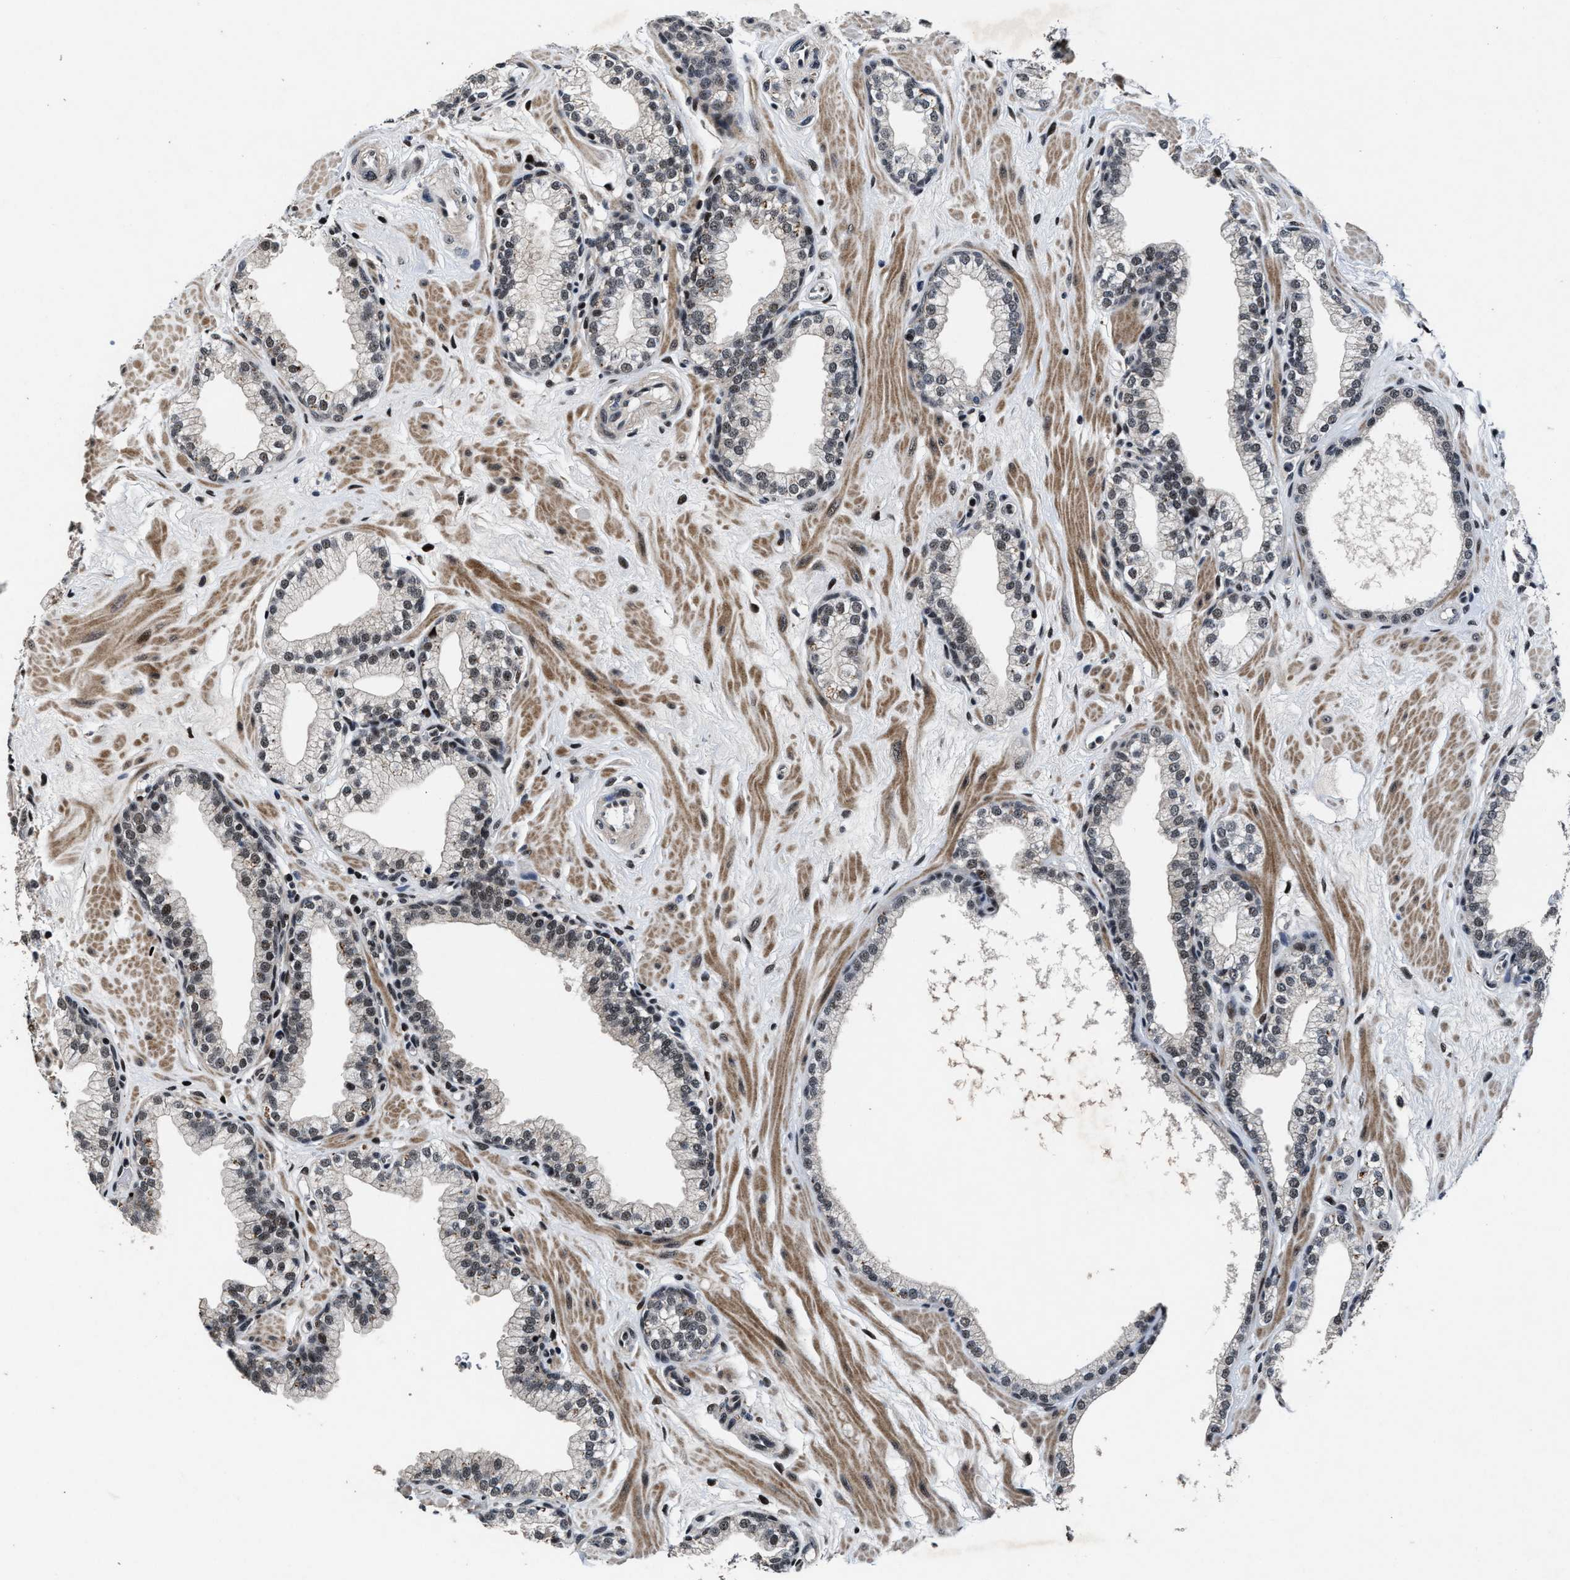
{"staining": {"intensity": "moderate", "quantity": "25%-75%", "location": "nuclear"}, "tissue": "prostate", "cell_type": "Glandular cells", "image_type": "normal", "snomed": [{"axis": "morphology", "description": "Normal tissue, NOS"}, {"axis": "morphology", "description": "Urothelial carcinoma, Low grade"}, {"axis": "topography", "description": "Urinary bladder"}, {"axis": "topography", "description": "Prostate"}], "caption": "Glandular cells show medium levels of moderate nuclear expression in about 25%-75% of cells in unremarkable human prostate. (DAB = brown stain, brightfield microscopy at high magnification).", "gene": "ZNF233", "patient": {"sex": "male", "age": 60}}